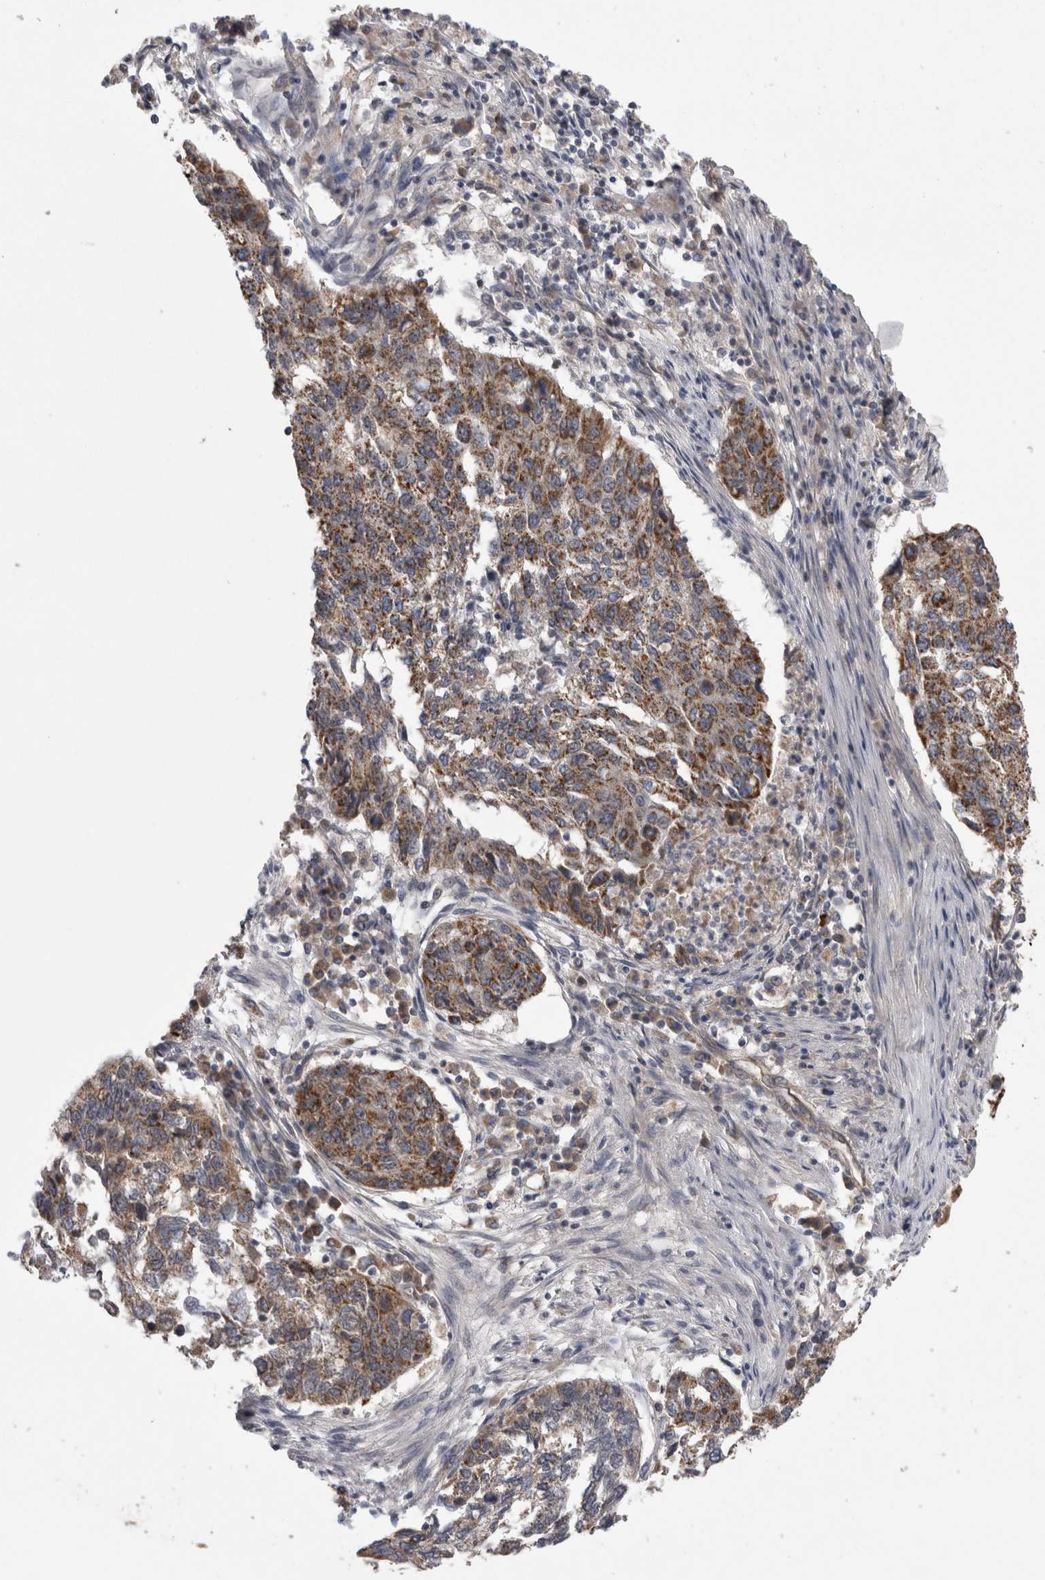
{"staining": {"intensity": "moderate", "quantity": ">75%", "location": "cytoplasmic/membranous"}, "tissue": "lung cancer", "cell_type": "Tumor cells", "image_type": "cancer", "snomed": [{"axis": "morphology", "description": "Squamous cell carcinoma, NOS"}, {"axis": "topography", "description": "Lung"}], "caption": "The image displays immunohistochemical staining of lung cancer. There is moderate cytoplasmic/membranous expression is identified in approximately >75% of tumor cells.", "gene": "DARS2", "patient": {"sex": "female", "age": 63}}